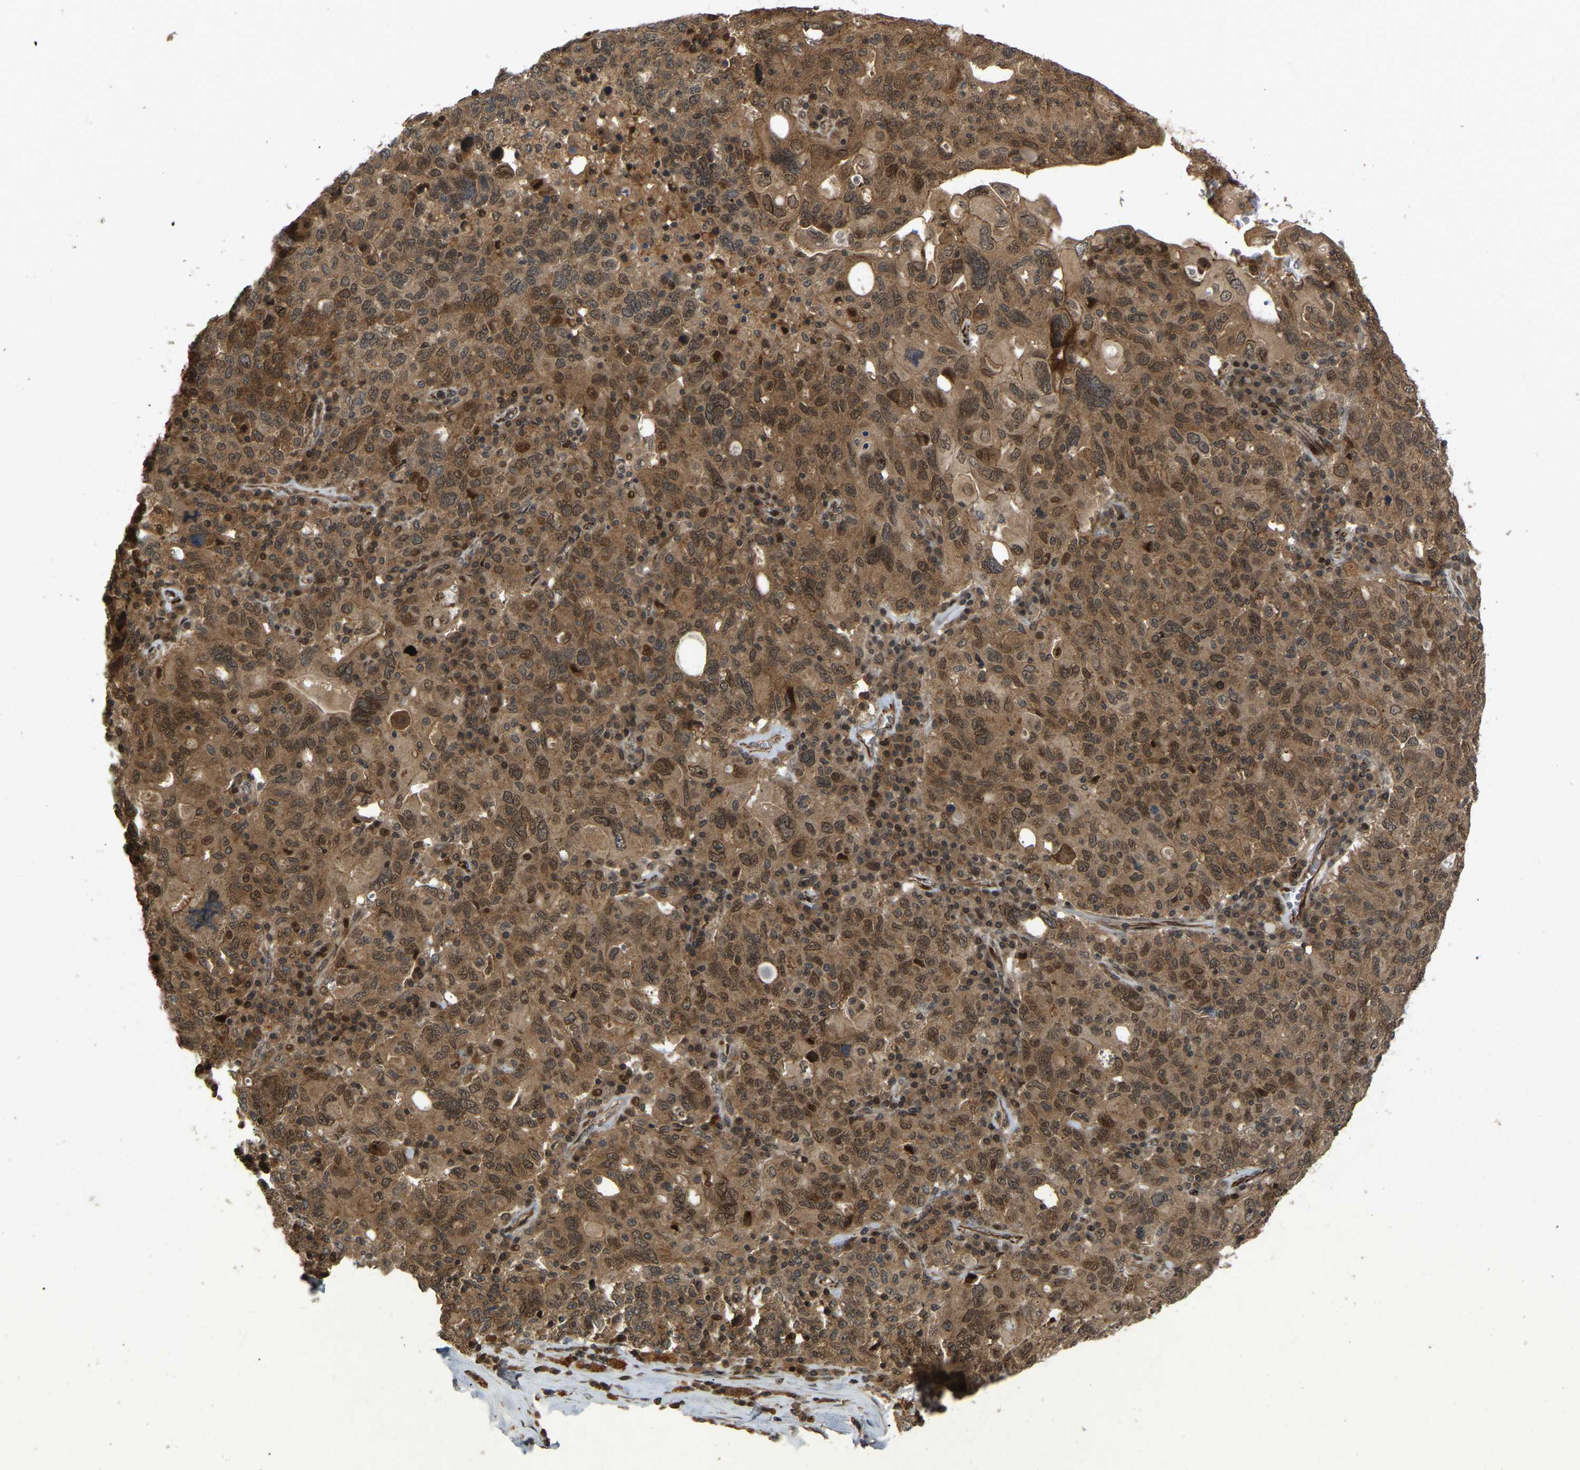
{"staining": {"intensity": "moderate", "quantity": ">75%", "location": "cytoplasmic/membranous,nuclear"}, "tissue": "ovarian cancer", "cell_type": "Tumor cells", "image_type": "cancer", "snomed": [{"axis": "morphology", "description": "Carcinoma, endometroid"}, {"axis": "topography", "description": "Ovary"}], "caption": "Immunohistochemical staining of ovarian endometroid carcinoma demonstrates medium levels of moderate cytoplasmic/membranous and nuclear protein expression in approximately >75% of tumor cells.", "gene": "KIAA1549", "patient": {"sex": "female", "age": 62}}